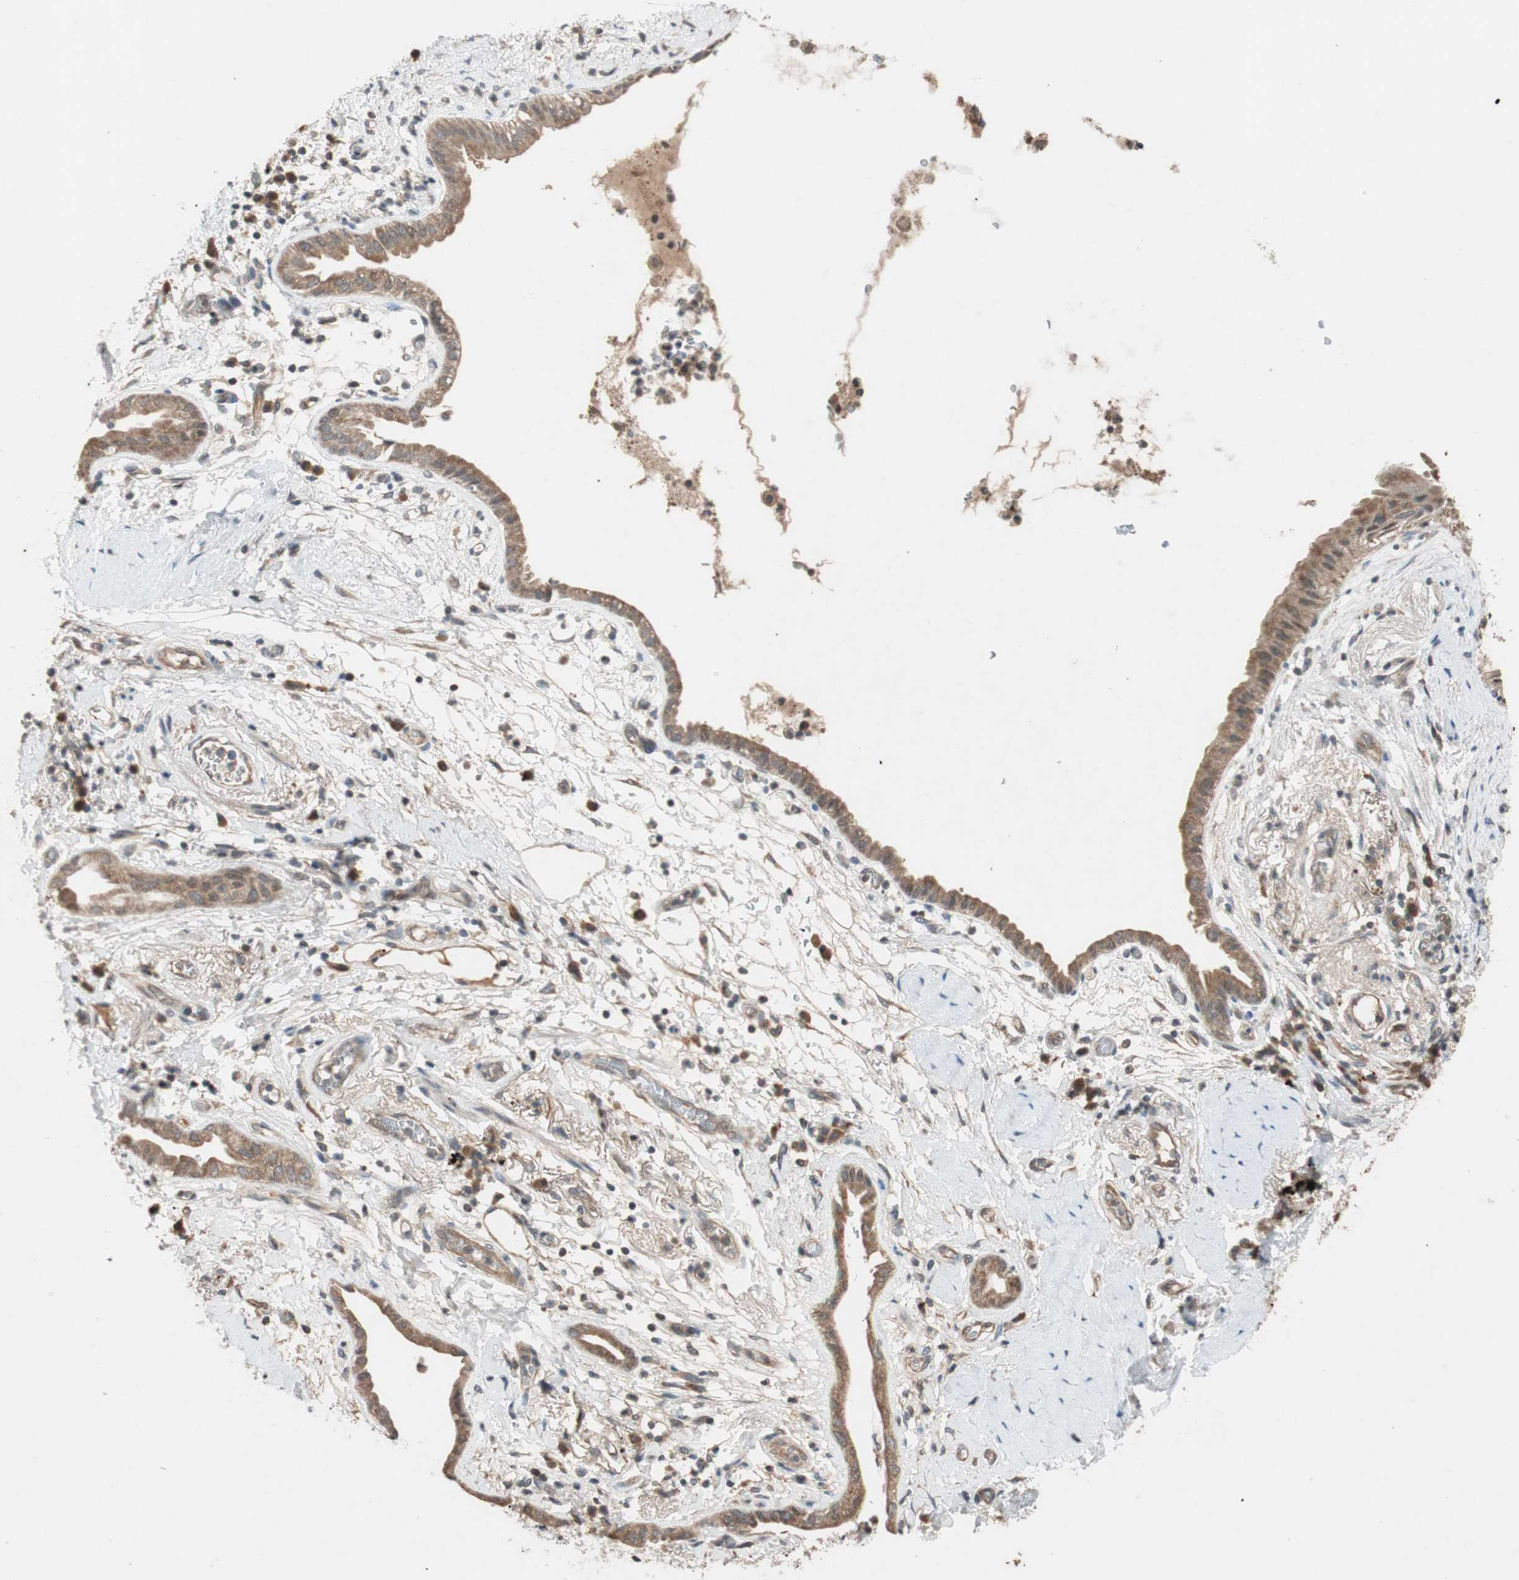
{"staining": {"intensity": "weak", "quantity": ">75%", "location": "cytoplasmic/membranous"}, "tissue": "lung cancer", "cell_type": "Tumor cells", "image_type": "cancer", "snomed": [{"axis": "morphology", "description": "Adenocarcinoma, NOS"}, {"axis": "topography", "description": "Lung"}], "caption": "IHC (DAB (3,3'-diaminobenzidine)) staining of lung cancer (adenocarcinoma) shows weak cytoplasmic/membranous protein positivity in approximately >75% of tumor cells.", "gene": "GLB1", "patient": {"sex": "female", "age": 70}}